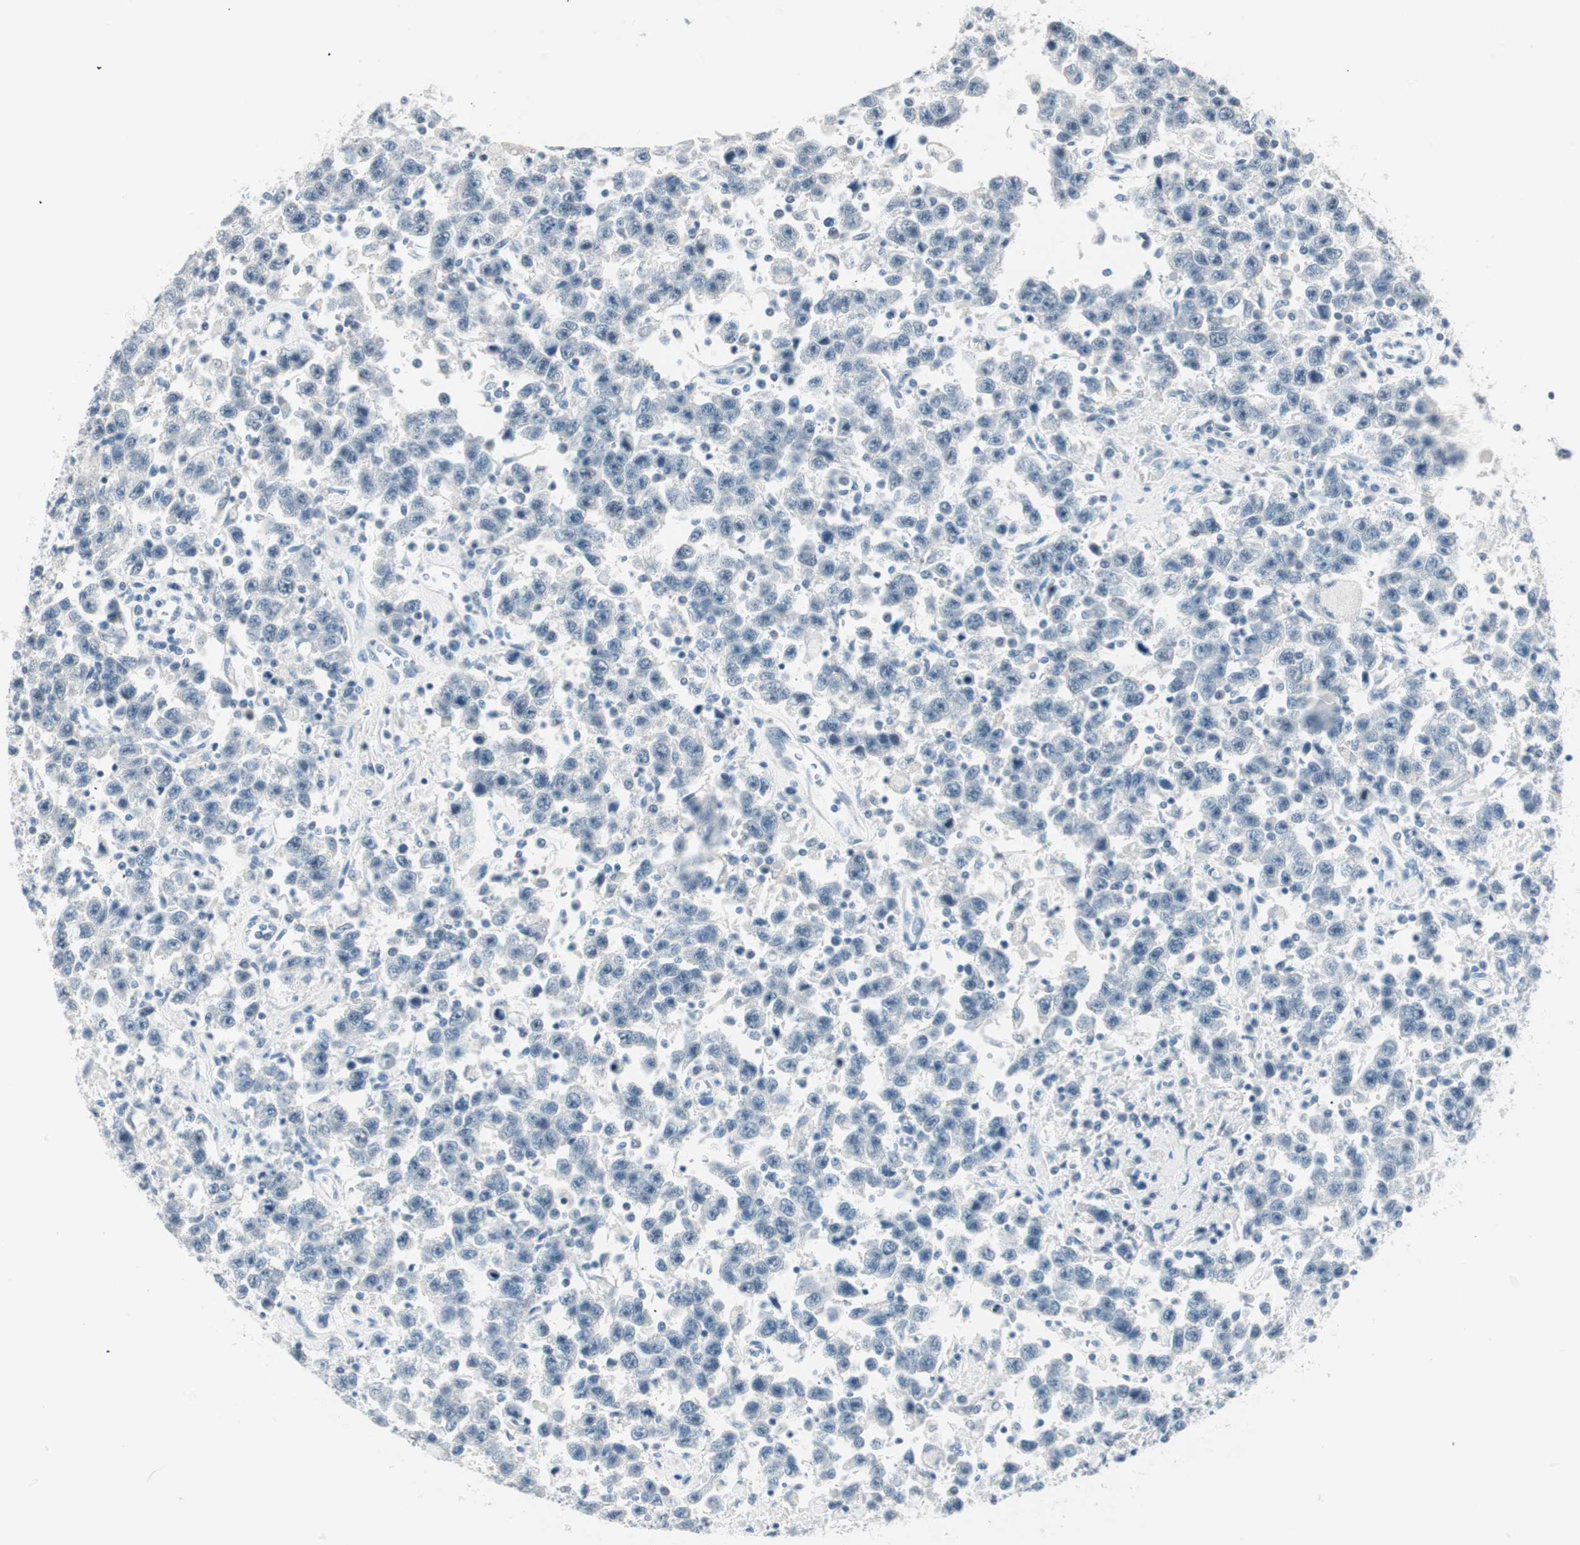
{"staining": {"intensity": "negative", "quantity": "none", "location": "none"}, "tissue": "testis cancer", "cell_type": "Tumor cells", "image_type": "cancer", "snomed": [{"axis": "morphology", "description": "Seminoma, NOS"}, {"axis": "topography", "description": "Testis"}], "caption": "IHC of human testis cancer (seminoma) reveals no positivity in tumor cells.", "gene": "HOXB13", "patient": {"sex": "male", "age": 41}}